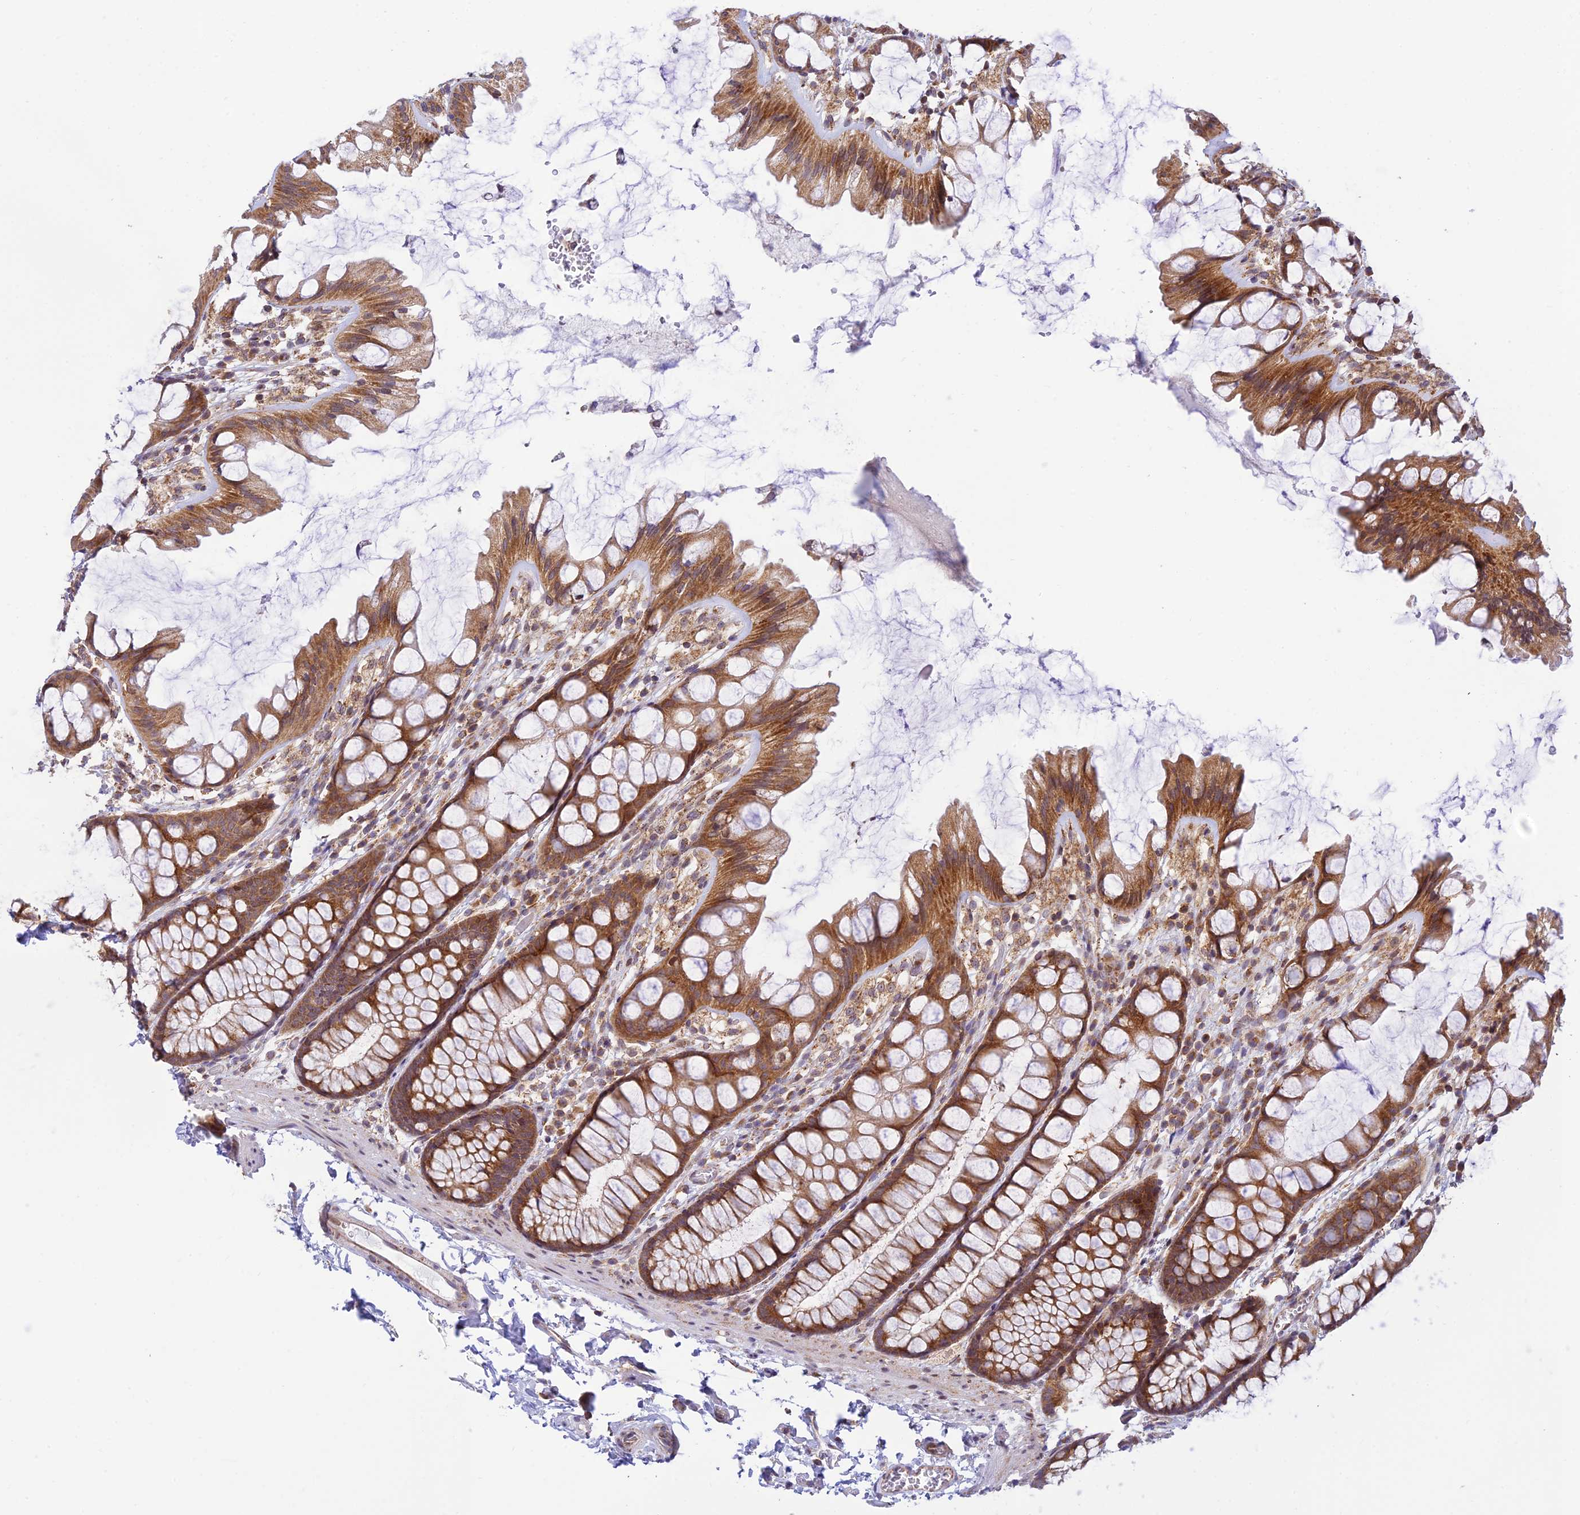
{"staining": {"intensity": "moderate", "quantity": ">75%", "location": "cytoplasmic/membranous"}, "tissue": "colon", "cell_type": "Endothelial cells", "image_type": "normal", "snomed": [{"axis": "morphology", "description": "Normal tissue, NOS"}, {"axis": "topography", "description": "Colon"}], "caption": "A high-resolution photomicrograph shows immunohistochemistry (IHC) staining of benign colon, which reveals moderate cytoplasmic/membranous expression in approximately >75% of endothelial cells.", "gene": "HOOK2", "patient": {"sex": "male", "age": 47}}